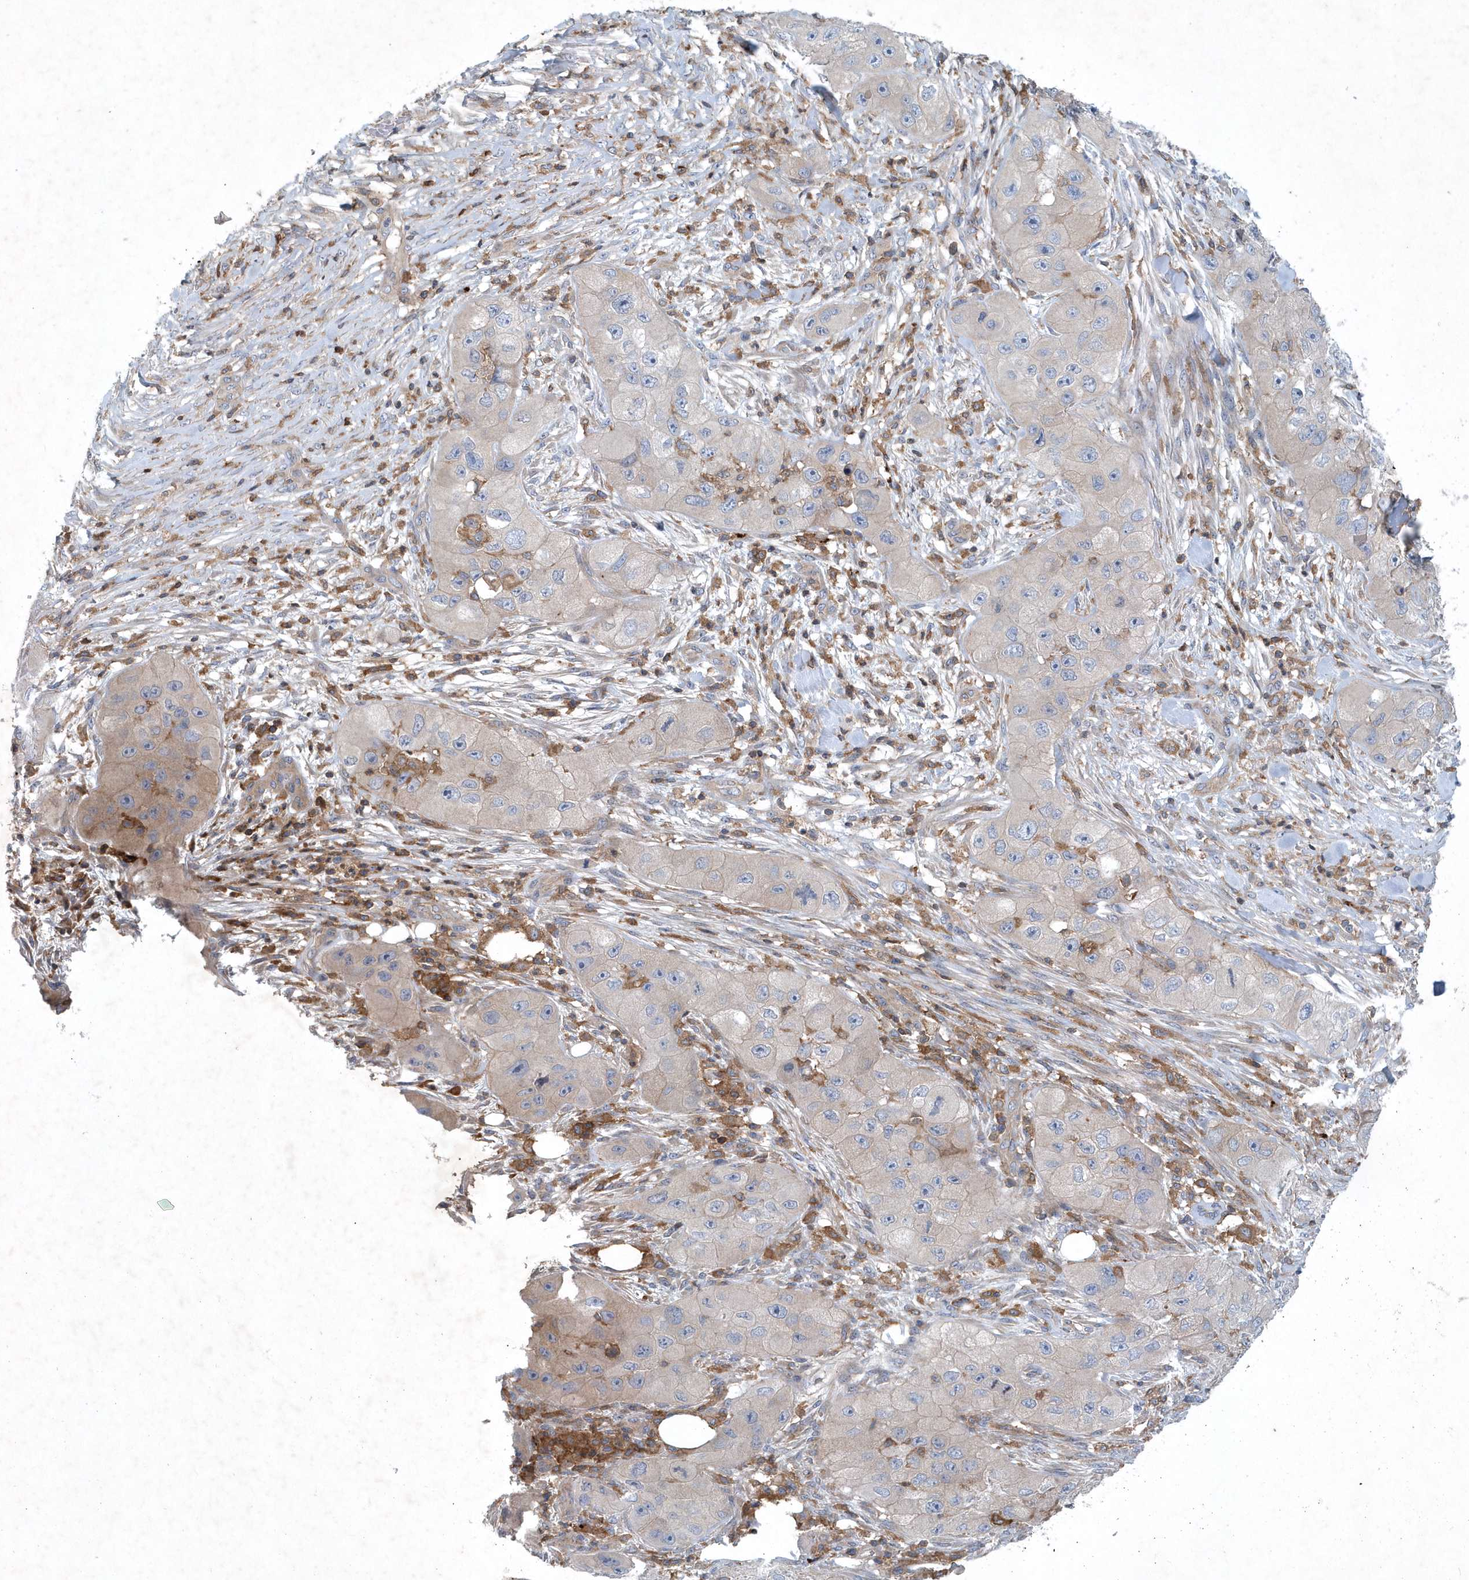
{"staining": {"intensity": "weak", "quantity": "<25%", "location": "cytoplasmic/membranous"}, "tissue": "skin cancer", "cell_type": "Tumor cells", "image_type": "cancer", "snomed": [{"axis": "morphology", "description": "Squamous cell carcinoma, NOS"}, {"axis": "topography", "description": "Skin"}, {"axis": "topography", "description": "Subcutis"}], "caption": "Squamous cell carcinoma (skin) stained for a protein using immunohistochemistry (IHC) shows no staining tumor cells.", "gene": "P2RY10", "patient": {"sex": "male", "age": 73}}